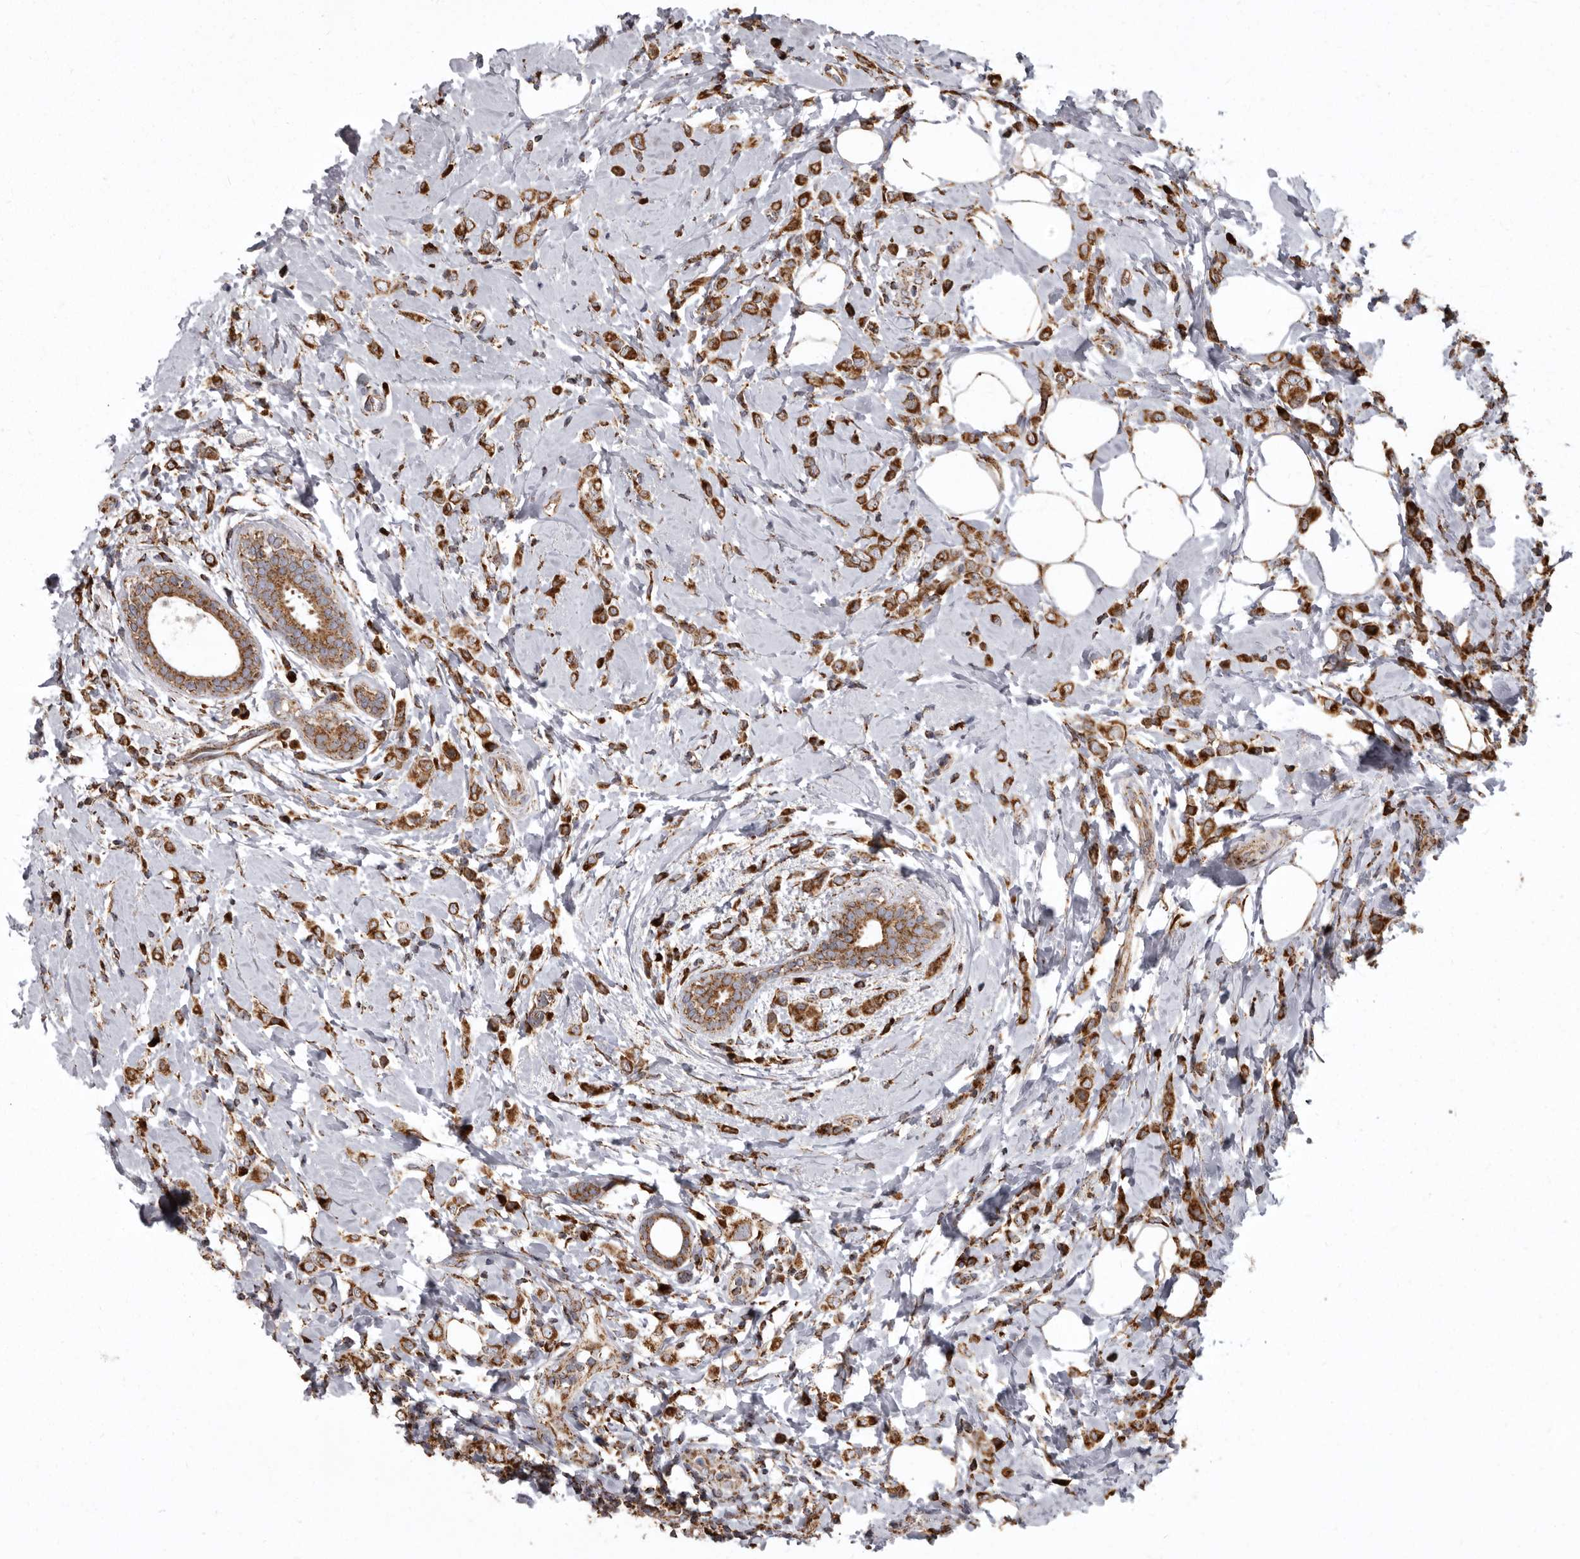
{"staining": {"intensity": "strong", "quantity": ">75%", "location": "cytoplasmic/membranous"}, "tissue": "breast cancer", "cell_type": "Tumor cells", "image_type": "cancer", "snomed": [{"axis": "morphology", "description": "Lobular carcinoma"}, {"axis": "topography", "description": "Breast"}], "caption": "Protein expression analysis of breast cancer reveals strong cytoplasmic/membranous positivity in approximately >75% of tumor cells.", "gene": "CDK5RAP3", "patient": {"sex": "female", "age": 47}}